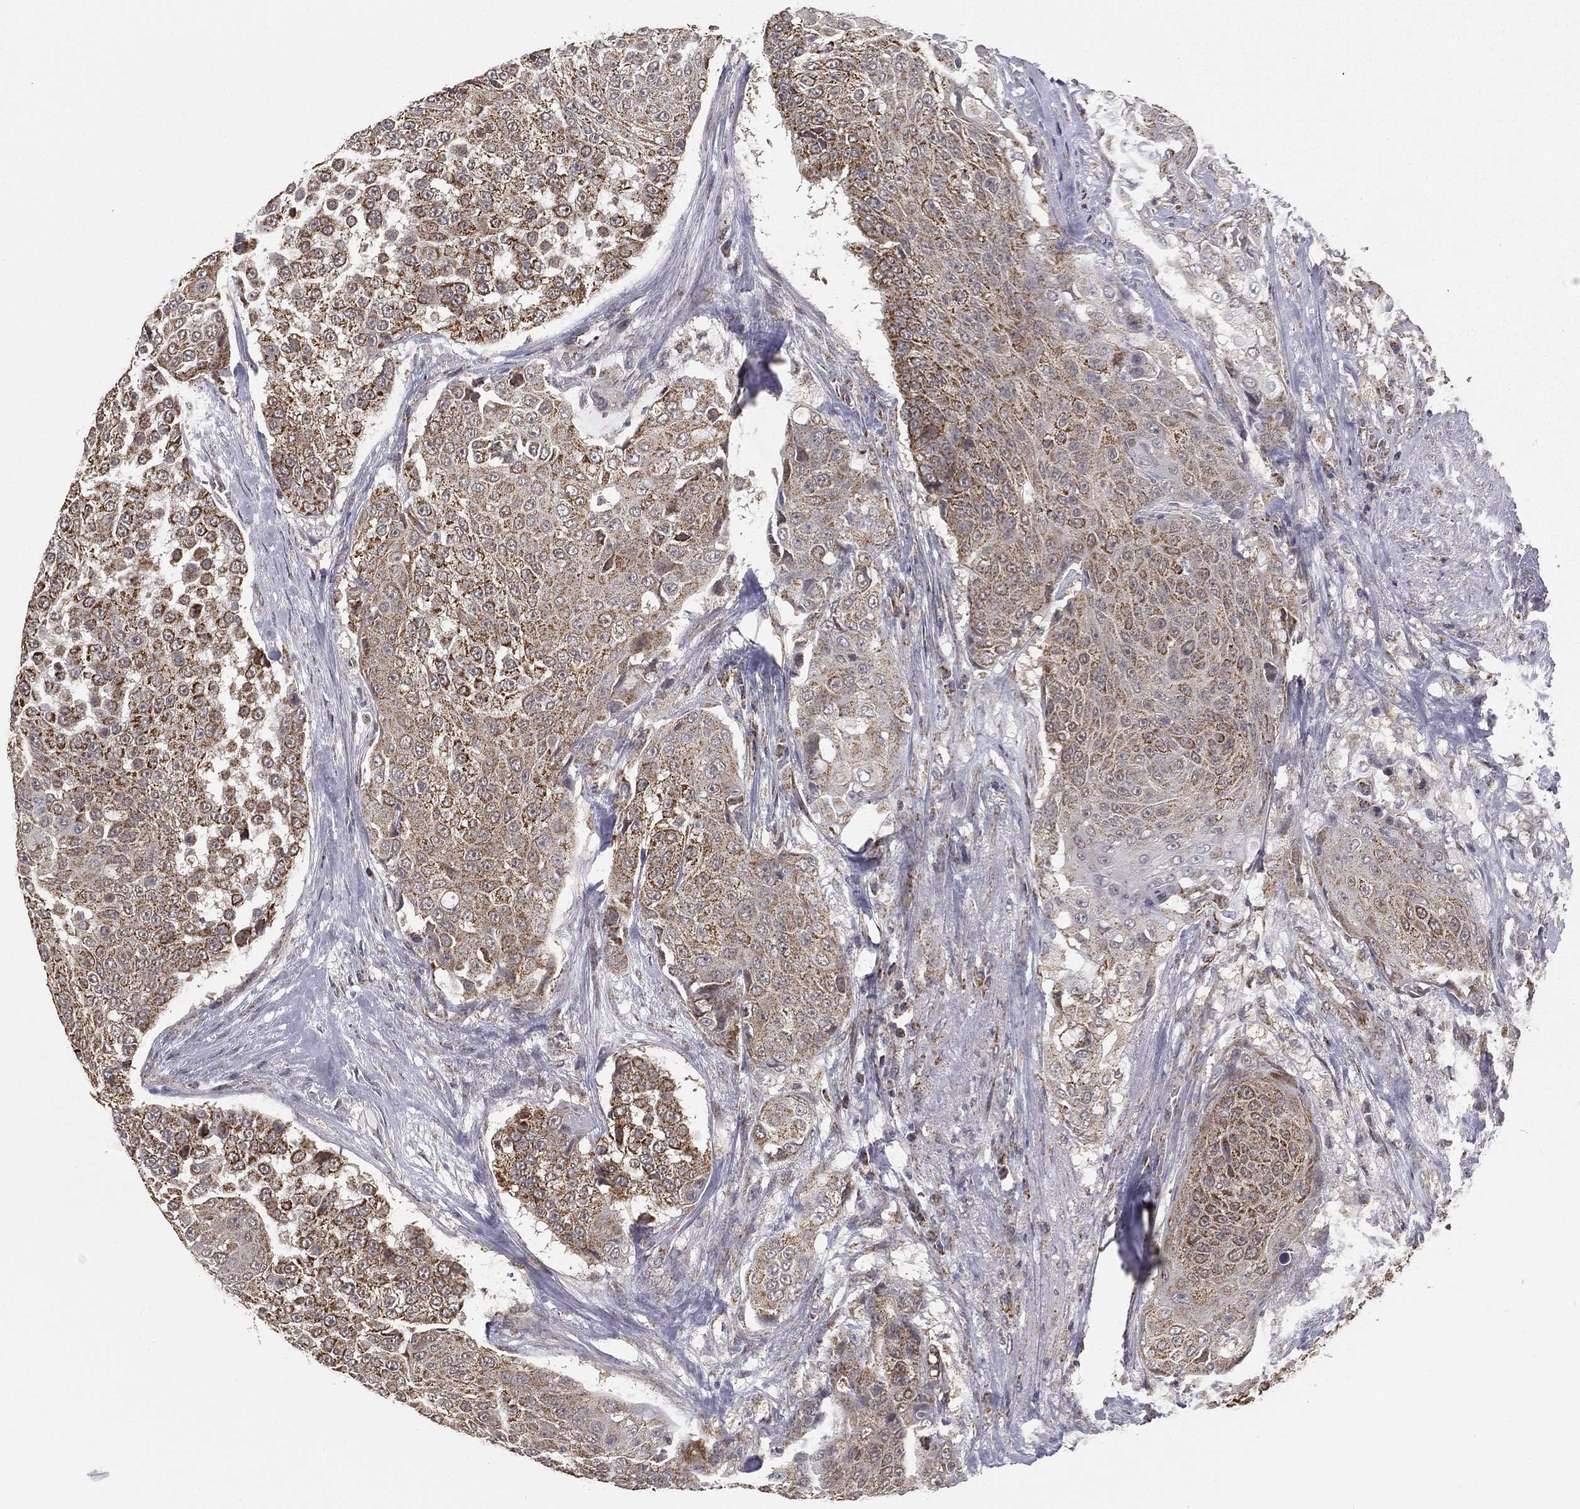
{"staining": {"intensity": "strong", "quantity": "25%-75%", "location": "cytoplasmic/membranous"}, "tissue": "urothelial cancer", "cell_type": "Tumor cells", "image_type": "cancer", "snomed": [{"axis": "morphology", "description": "Urothelial carcinoma, High grade"}, {"axis": "topography", "description": "Urinary bladder"}], "caption": "Approximately 25%-75% of tumor cells in high-grade urothelial carcinoma exhibit strong cytoplasmic/membranous protein staining as visualized by brown immunohistochemical staining.", "gene": "MRPL46", "patient": {"sex": "female", "age": 63}}